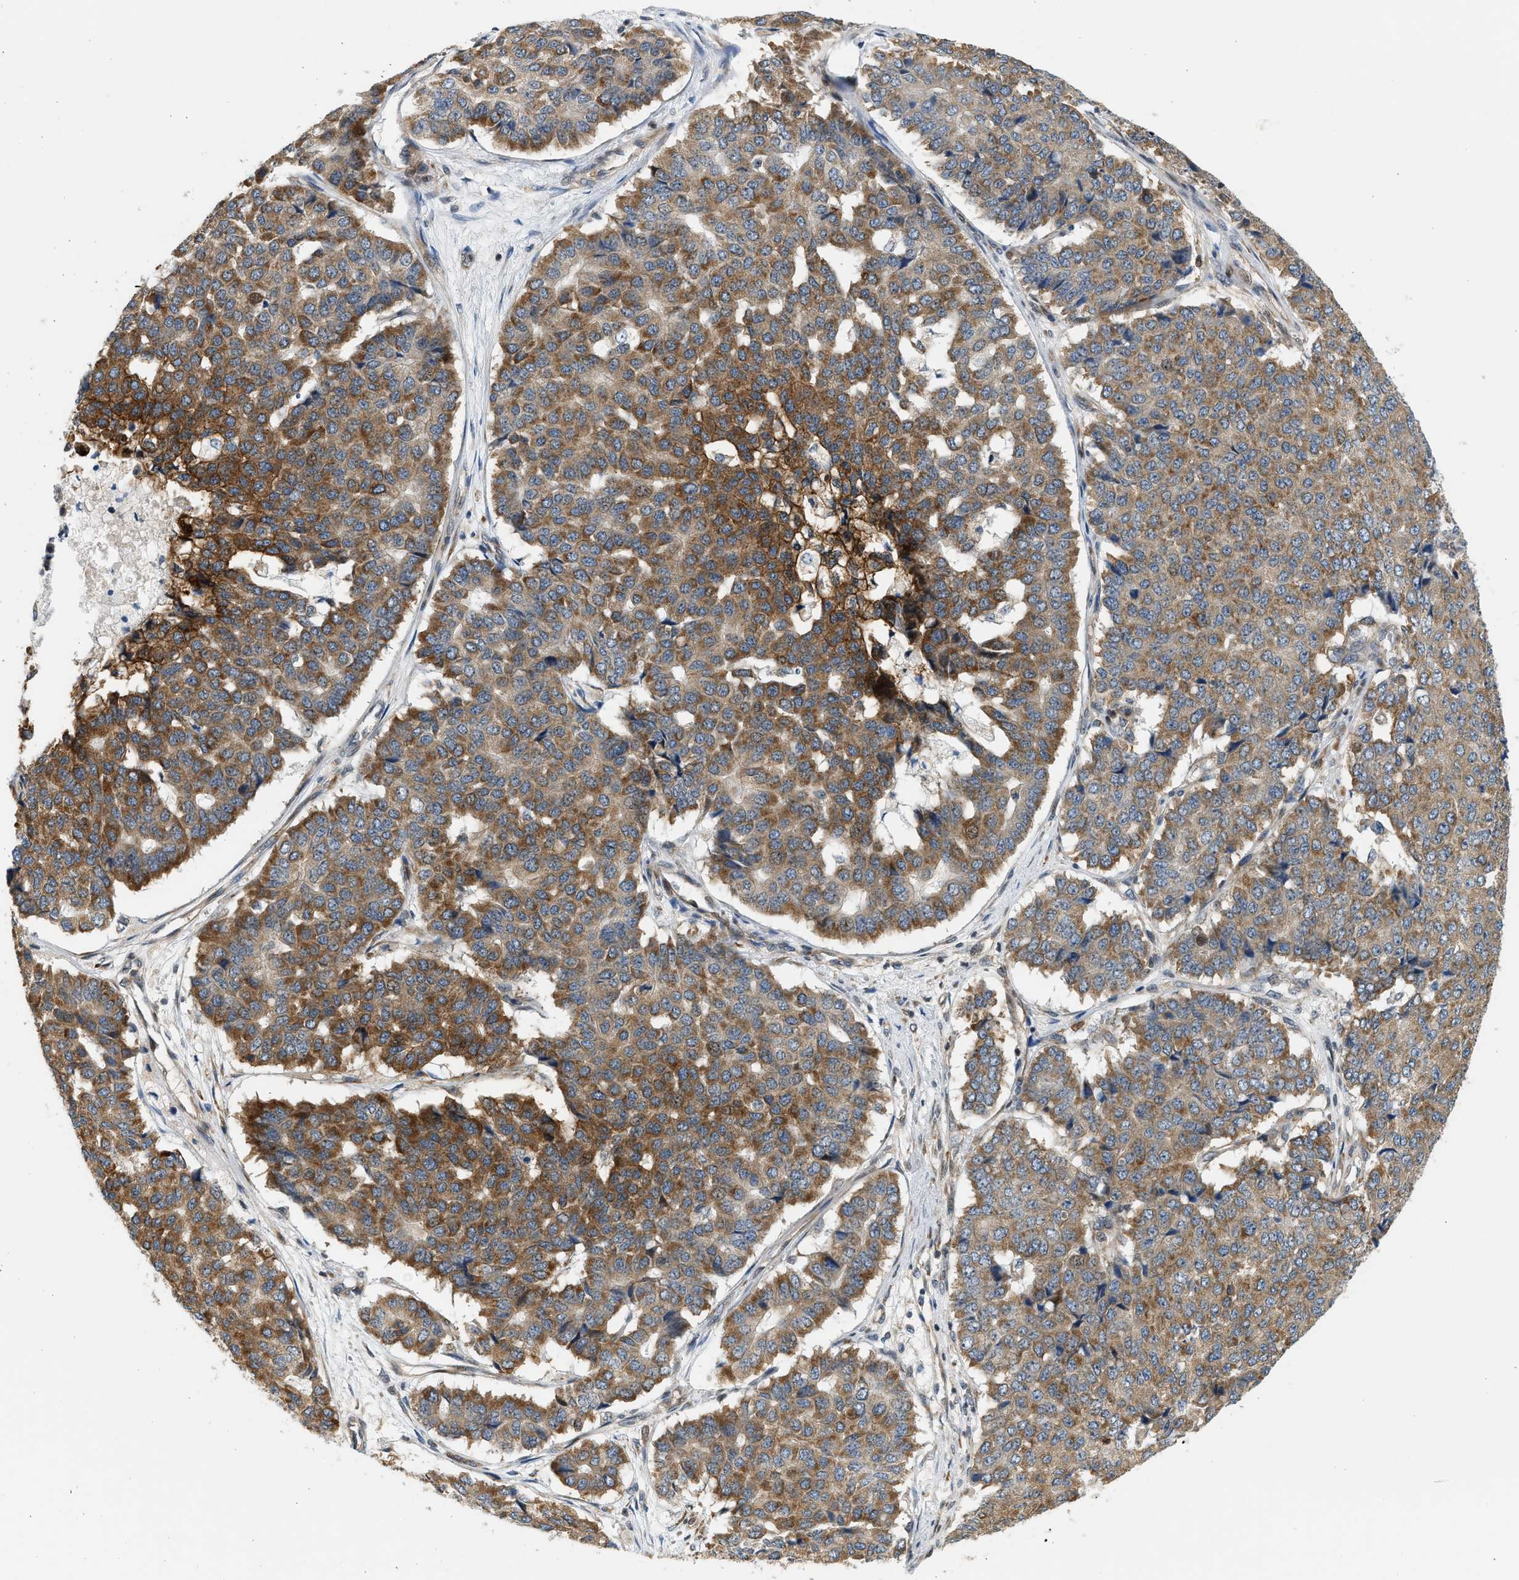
{"staining": {"intensity": "moderate", "quantity": ">75%", "location": "cytoplasmic/membranous"}, "tissue": "pancreatic cancer", "cell_type": "Tumor cells", "image_type": "cancer", "snomed": [{"axis": "morphology", "description": "Adenocarcinoma, NOS"}, {"axis": "topography", "description": "Pancreas"}], "caption": "Adenocarcinoma (pancreatic) stained with a brown dye shows moderate cytoplasmic/membranous positive staining in about >75% of tumor cells.", "gene": "NRSN2", "patient": {"sex": "male", "age": 50}}